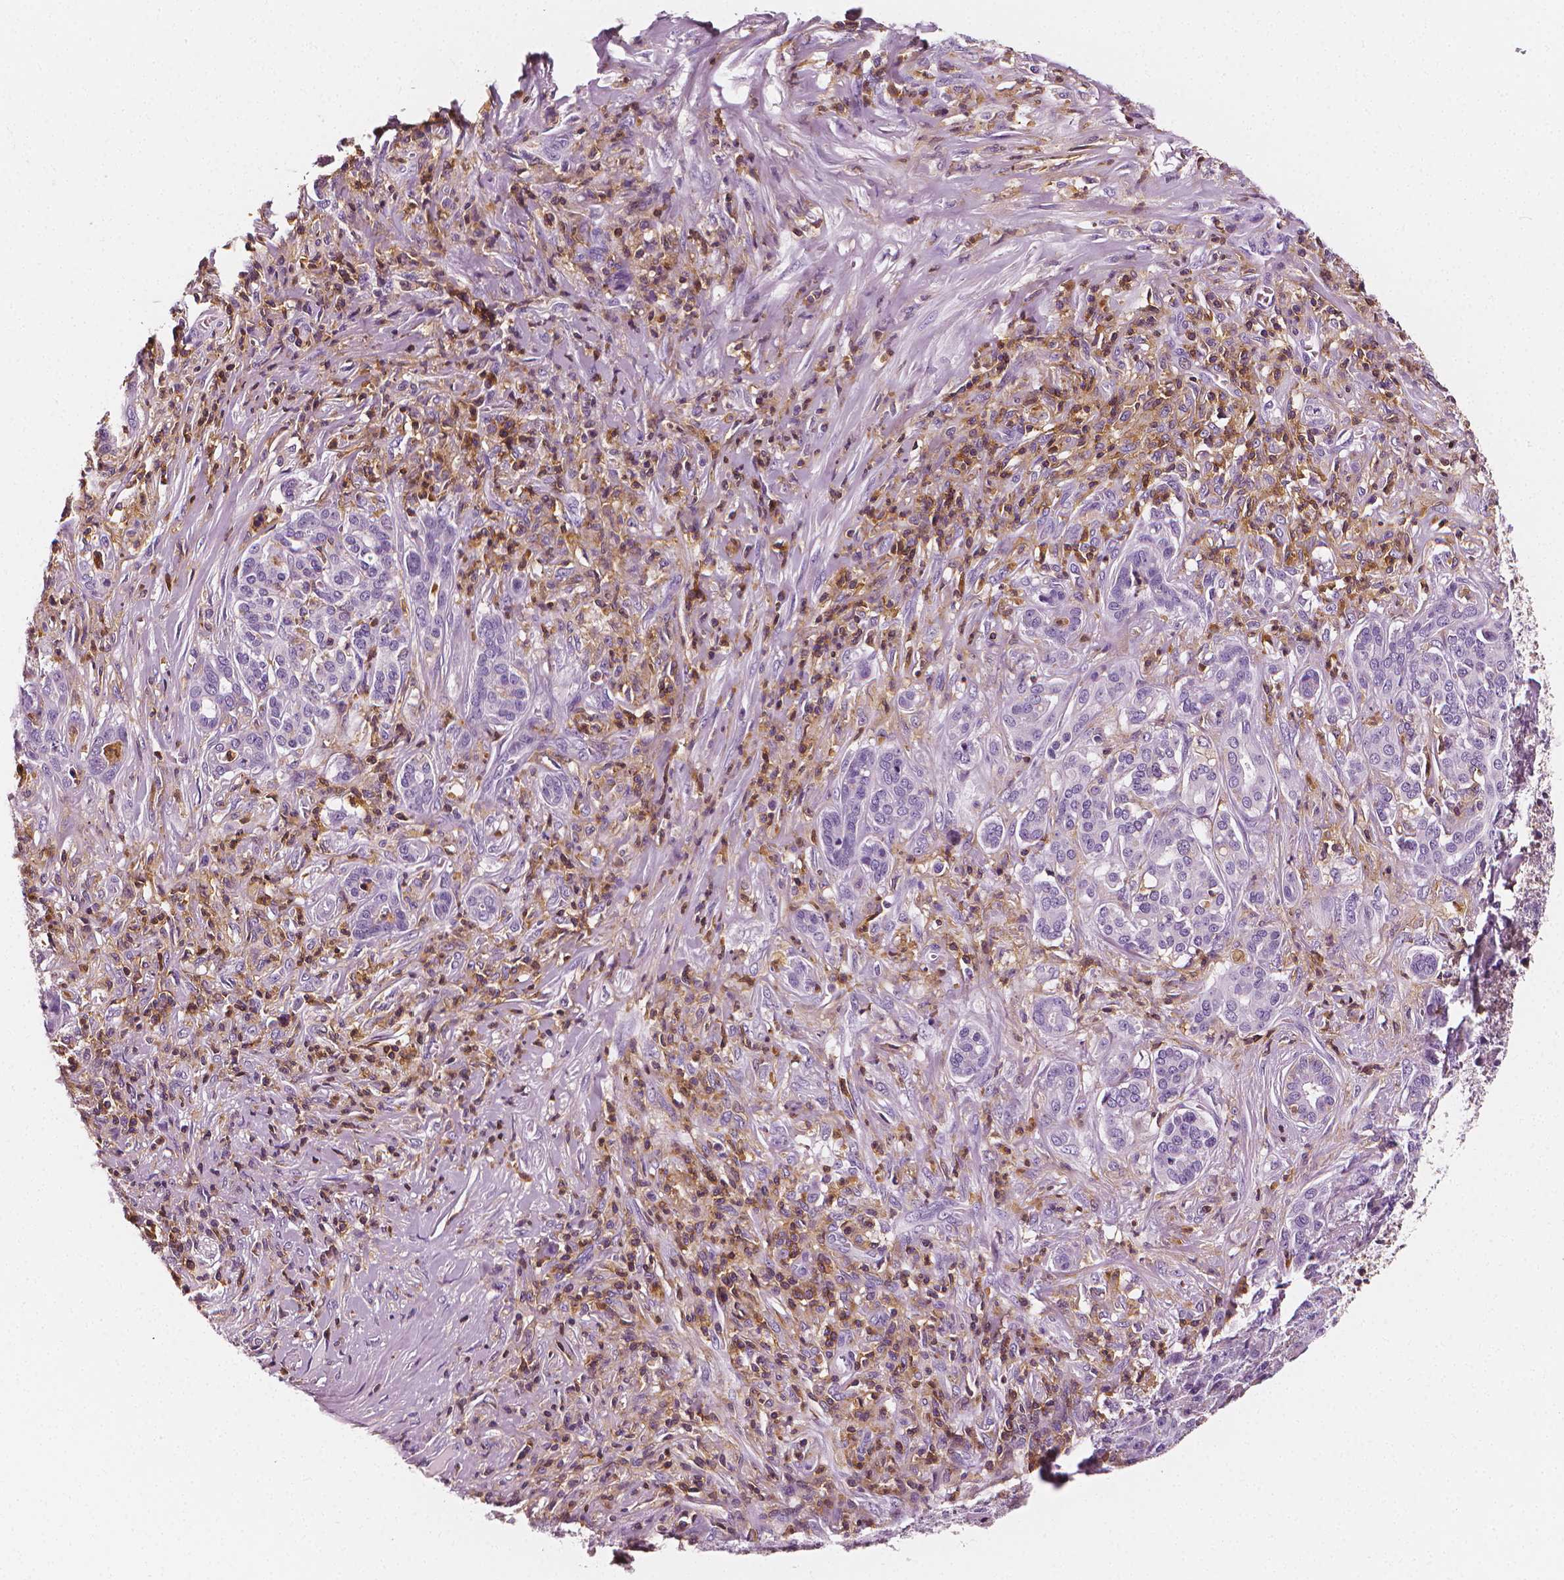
{"staining": {"intensity": "negative", "quantity": "none", "location": "none"}, "tissue": "pancreatic cancer", "cell_type": "Tumor cells", "image_type": "cancer", "snomed": [{"axis": "morphology", "description": "Normal tissue, NOS"}, {"axis": "morphology", "description": "Inflammation, NOS"}, {"axis": "morphology", "description": "Adenocarcinoma, NOS"}, {"axis": "topography", "description": "Pancreas"}], "caption": "IHC of human adenocarcinoma (pancreatic) demonstrates no staining in tumor cells.", "gene": "PTPRC", "patient": {"sex": "male", "age": 57}}